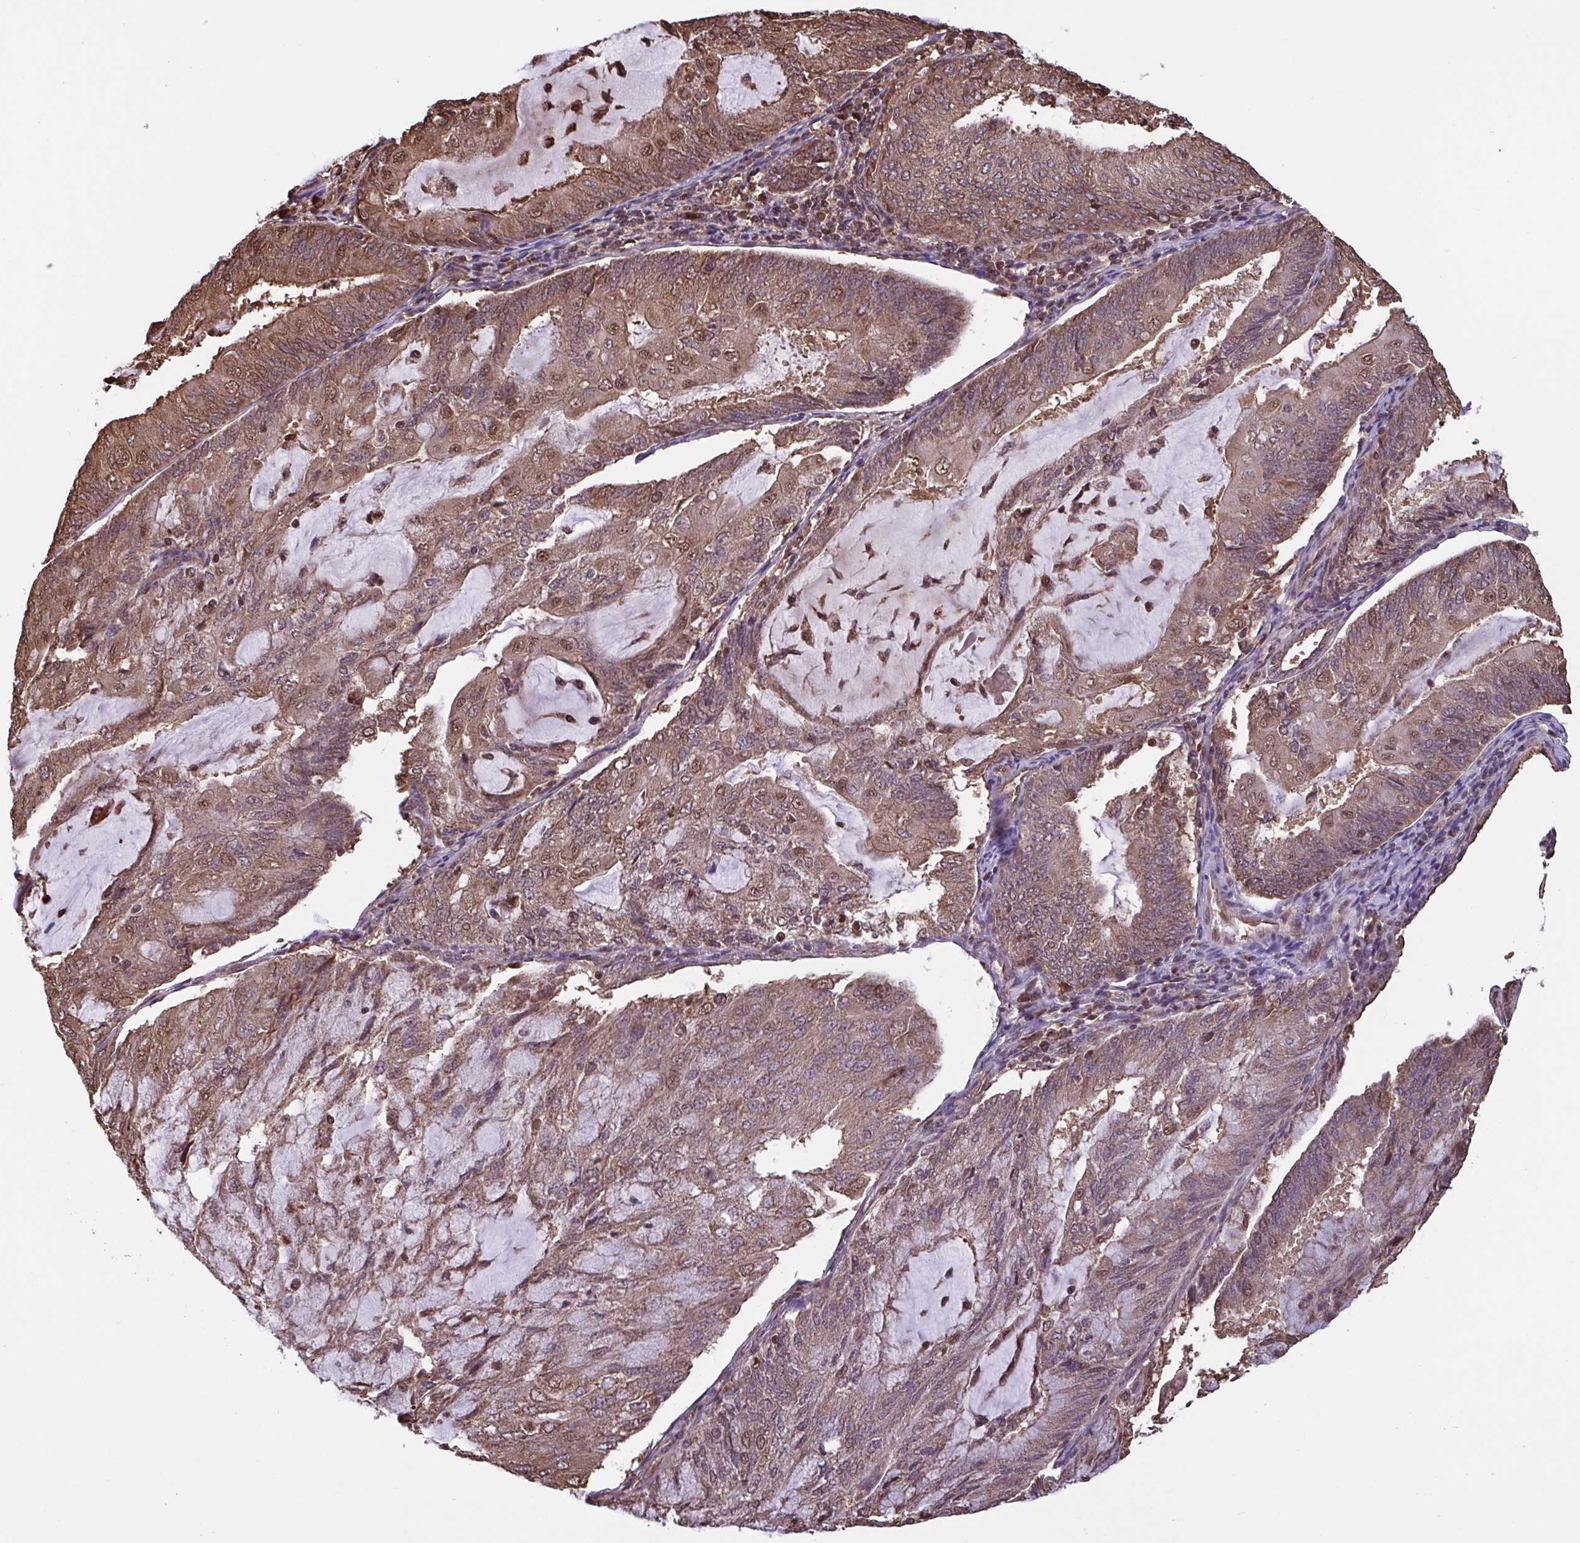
{"staining": {"intensity": "moderate", "quantity": ">75%", "location": "cytoplasmic/membranous,nuclear"}, "tissue": "endometrial cancer", "cell_type": "Tumor cells", "image_type": "cancer", "snomed": [{"axis": "morphology", "description": "Adenocarcinoma, NOS"}, {"axis": "topography", "description": "Endometrium"}], "caption": "IHC photomicrograph of neoplastic tissue: human adenocarcinoma (endometrial) stained using immunohistochemistry (IHC) reveals medium levels of moderate protein expression localized specifically in the cytoplasmic/membranous and nuclear of tumor cells, appearing as a cytoplasmic/membranous and nuclear brown color.", "gene": "SEC63", "patient": {"sex": "female", "age": 81}}